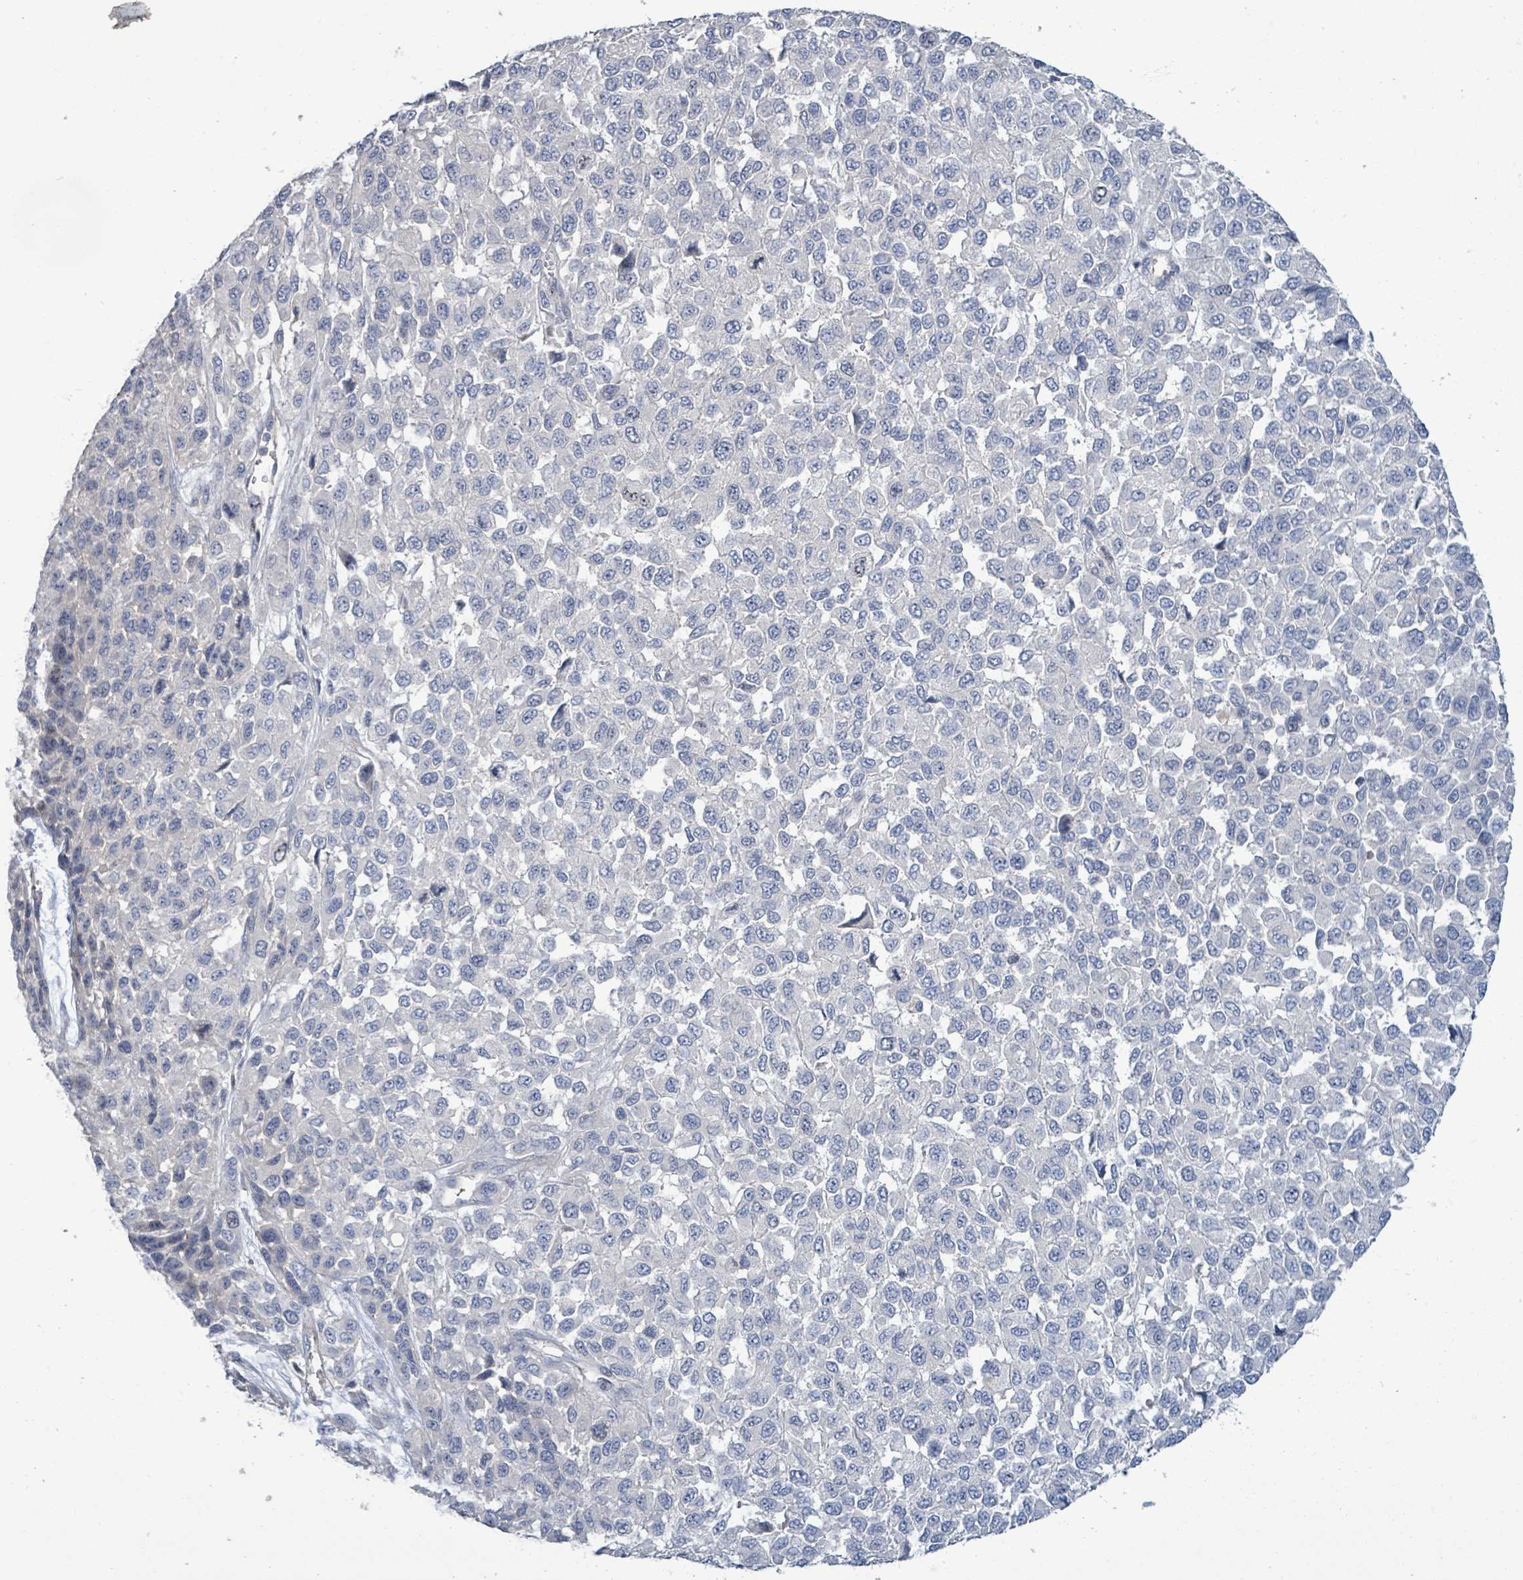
{"staining": {"intensity": "negative", "quantity": "none", "location": "none"}, "tissue": "melanoma", "cell_type": "Tumor cells", "image_type": "cancer", "snomed": [{"axis": "morphology", "description": "Malignant melanoma, NOS"}, {"axis": "topography", "description": "Skin"}], "caption": "An immunohistochemistry photomicrograph of melanoma is shown. There is no staining in tumor cells of melanoma. (DAB (3,3'-diaminobenzidine) immunohistochemistry with hematoxylin counter stain).", "gene": "KRAS", "patient": {"sex": "male", "age": 62}}